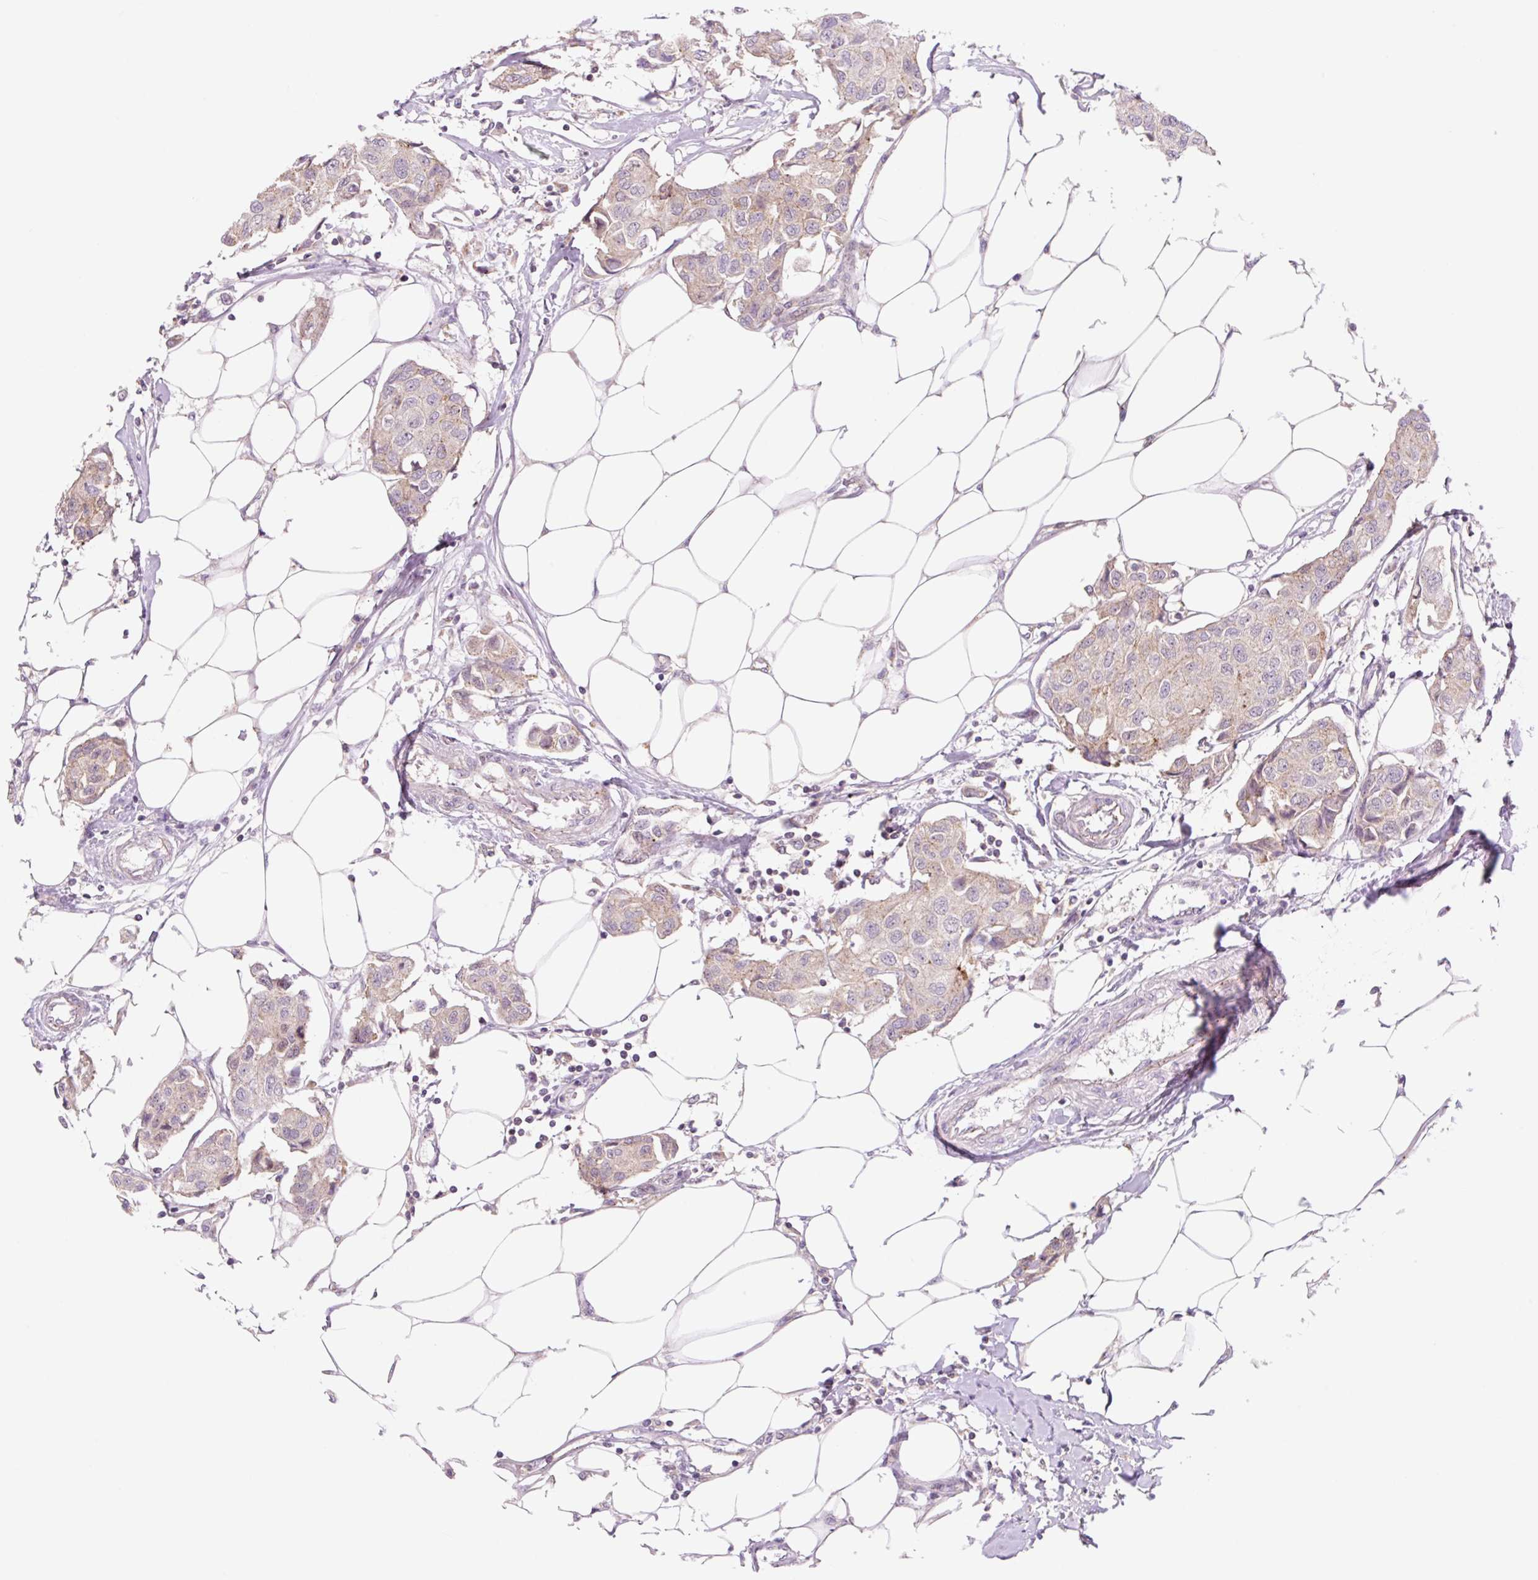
{"staining": {"intensity": "moderate", "quantity": "25%-75%", "location": "cytoplasmic/membranous"}, "tissue": "breast cancer", "cell_type": "Tumor cells", "image_type": "cancer", "snomed": [{"axis": "morphology", "description": "Duct carcinoma"}, {"axis": "topography", "description": "Breast"}, {"axis": "topography", "description": "Lymph node"}], "caption": "Moderate cytoplasmic/membranous protein expression is present in about 25%-75% of tumor cells in breast cancer (invasive ductal carcinoma). The staining was performed using DAB, with brown indicating positive protein expression. Nuclei are stained blue with hematoxylin.", "gene": "VPS4A", "patient": {"sex": "female", "age": 80}}